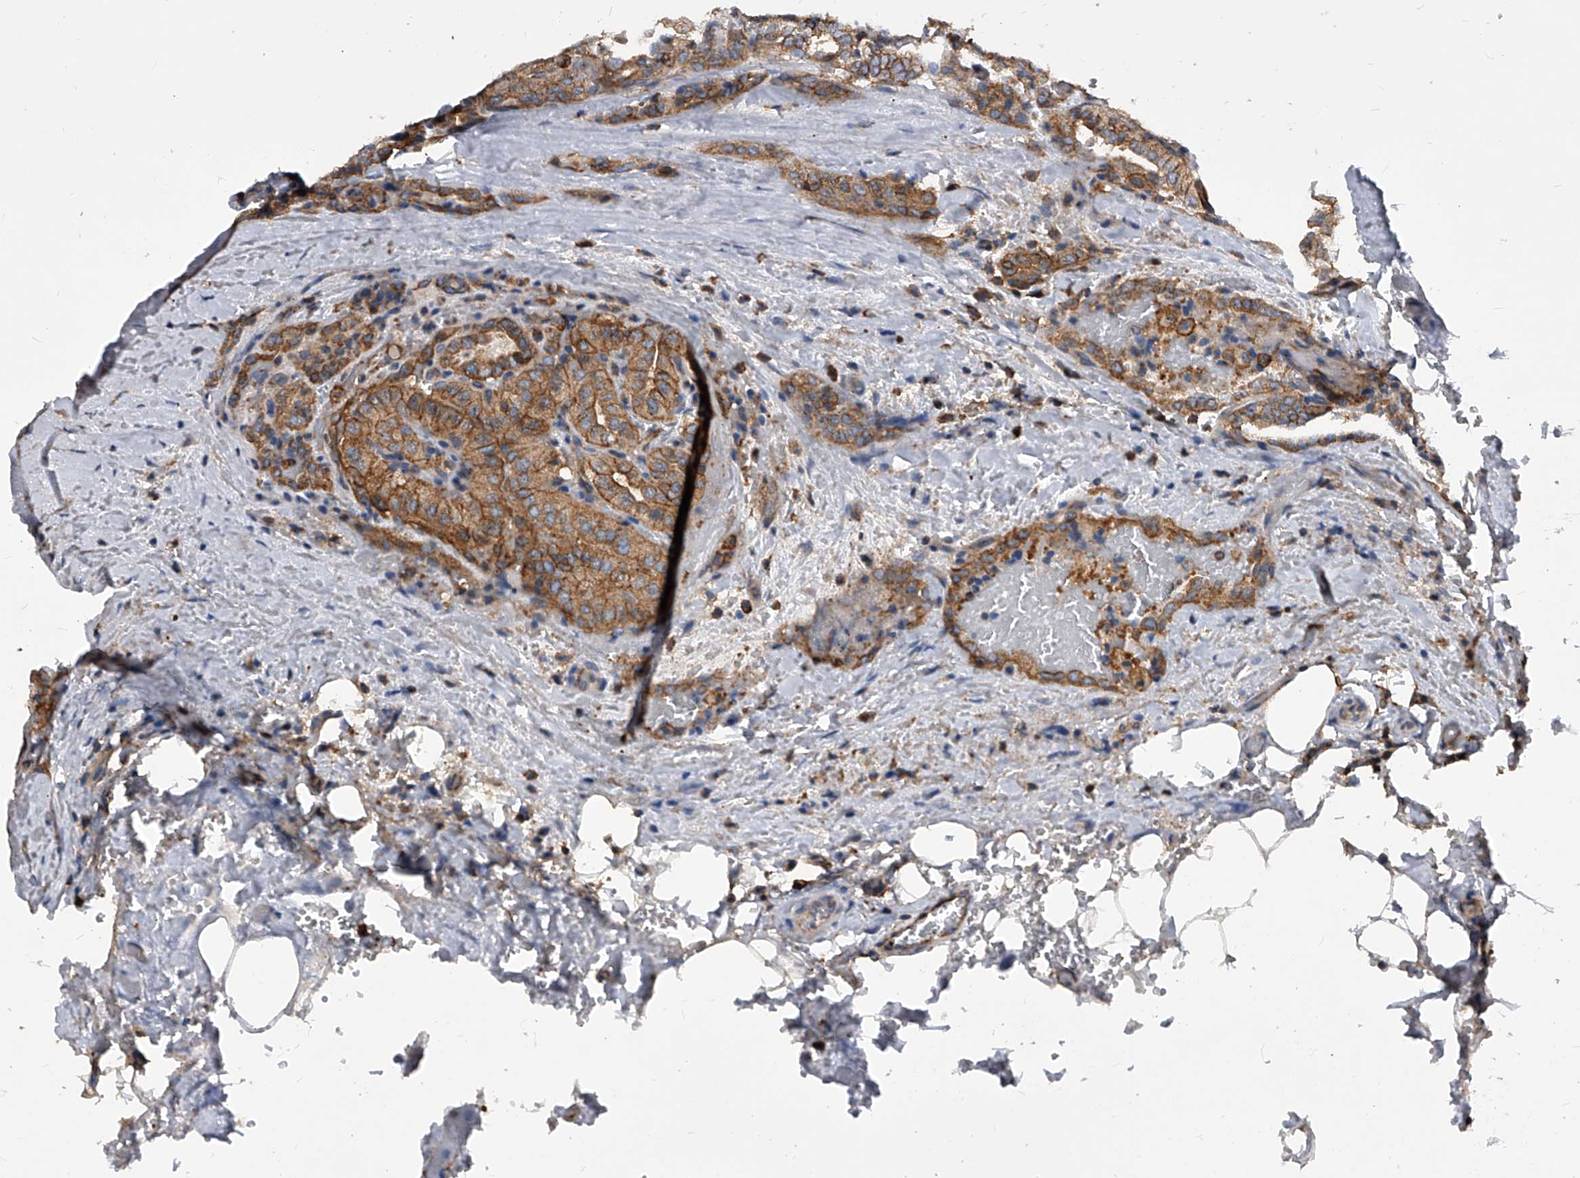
{"staining": {"intensity": "moderate", "quantity": ">75%", "location": "cytoplasmic/membranous"}, "tissue": "head and neck cancer", "cell_type": "Tumor cells", "image_type": "cancer", "snomed": [{"axis": "morphology", "description": "Squamous cell carcinoma, NOS"}, {"axis": "topography", "description": "Oral tissue"}, {"axis": "topography", "description": "Head-Neck"}], "caption": "Protein expression by IHC demonstrates moderate cytoplasmic/membranous expression in about >75% of tumor cells in head and neck cancer.", "gene": "ATG5", "patient": {"sex": "female", "age": 50}}